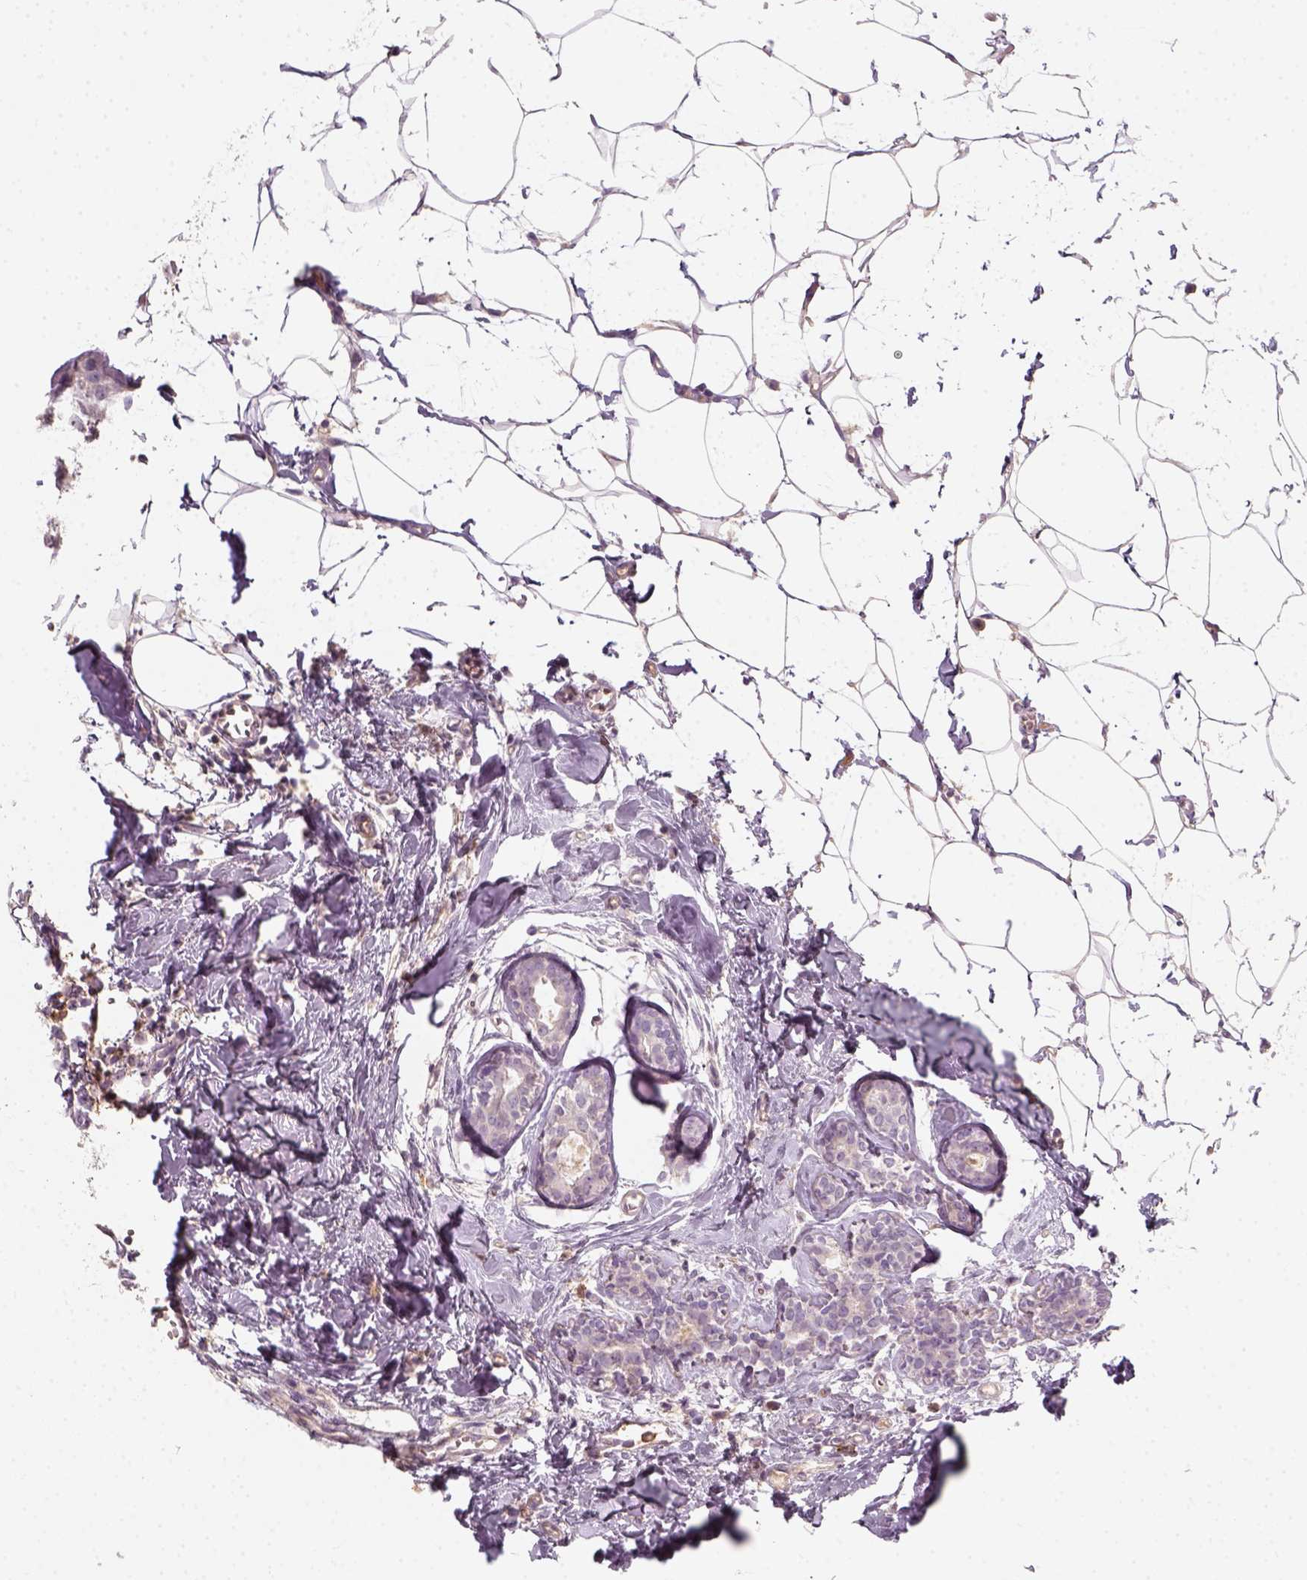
{"staining": {"intensity": "weak", "quantity": "<25%", "location": "cytoplasmic/membranous"}, "tissue": "breast cancer", "cell_type": "Tumor cells", "image_type": "cancer", "snomed": [{"axis": "morphology", "description": "Duct carcinoma"}, {"axis": "topography", "description": "Breast"}], "caption": "DAB (3,3'-diaminobenzidine) immunohistochemical staining of human breast infiltrating ductal carcinoma exhibits no significant expression in tumor cells.", "gene": "AQP9", "patient": {"sex": "female", "age": 38}}